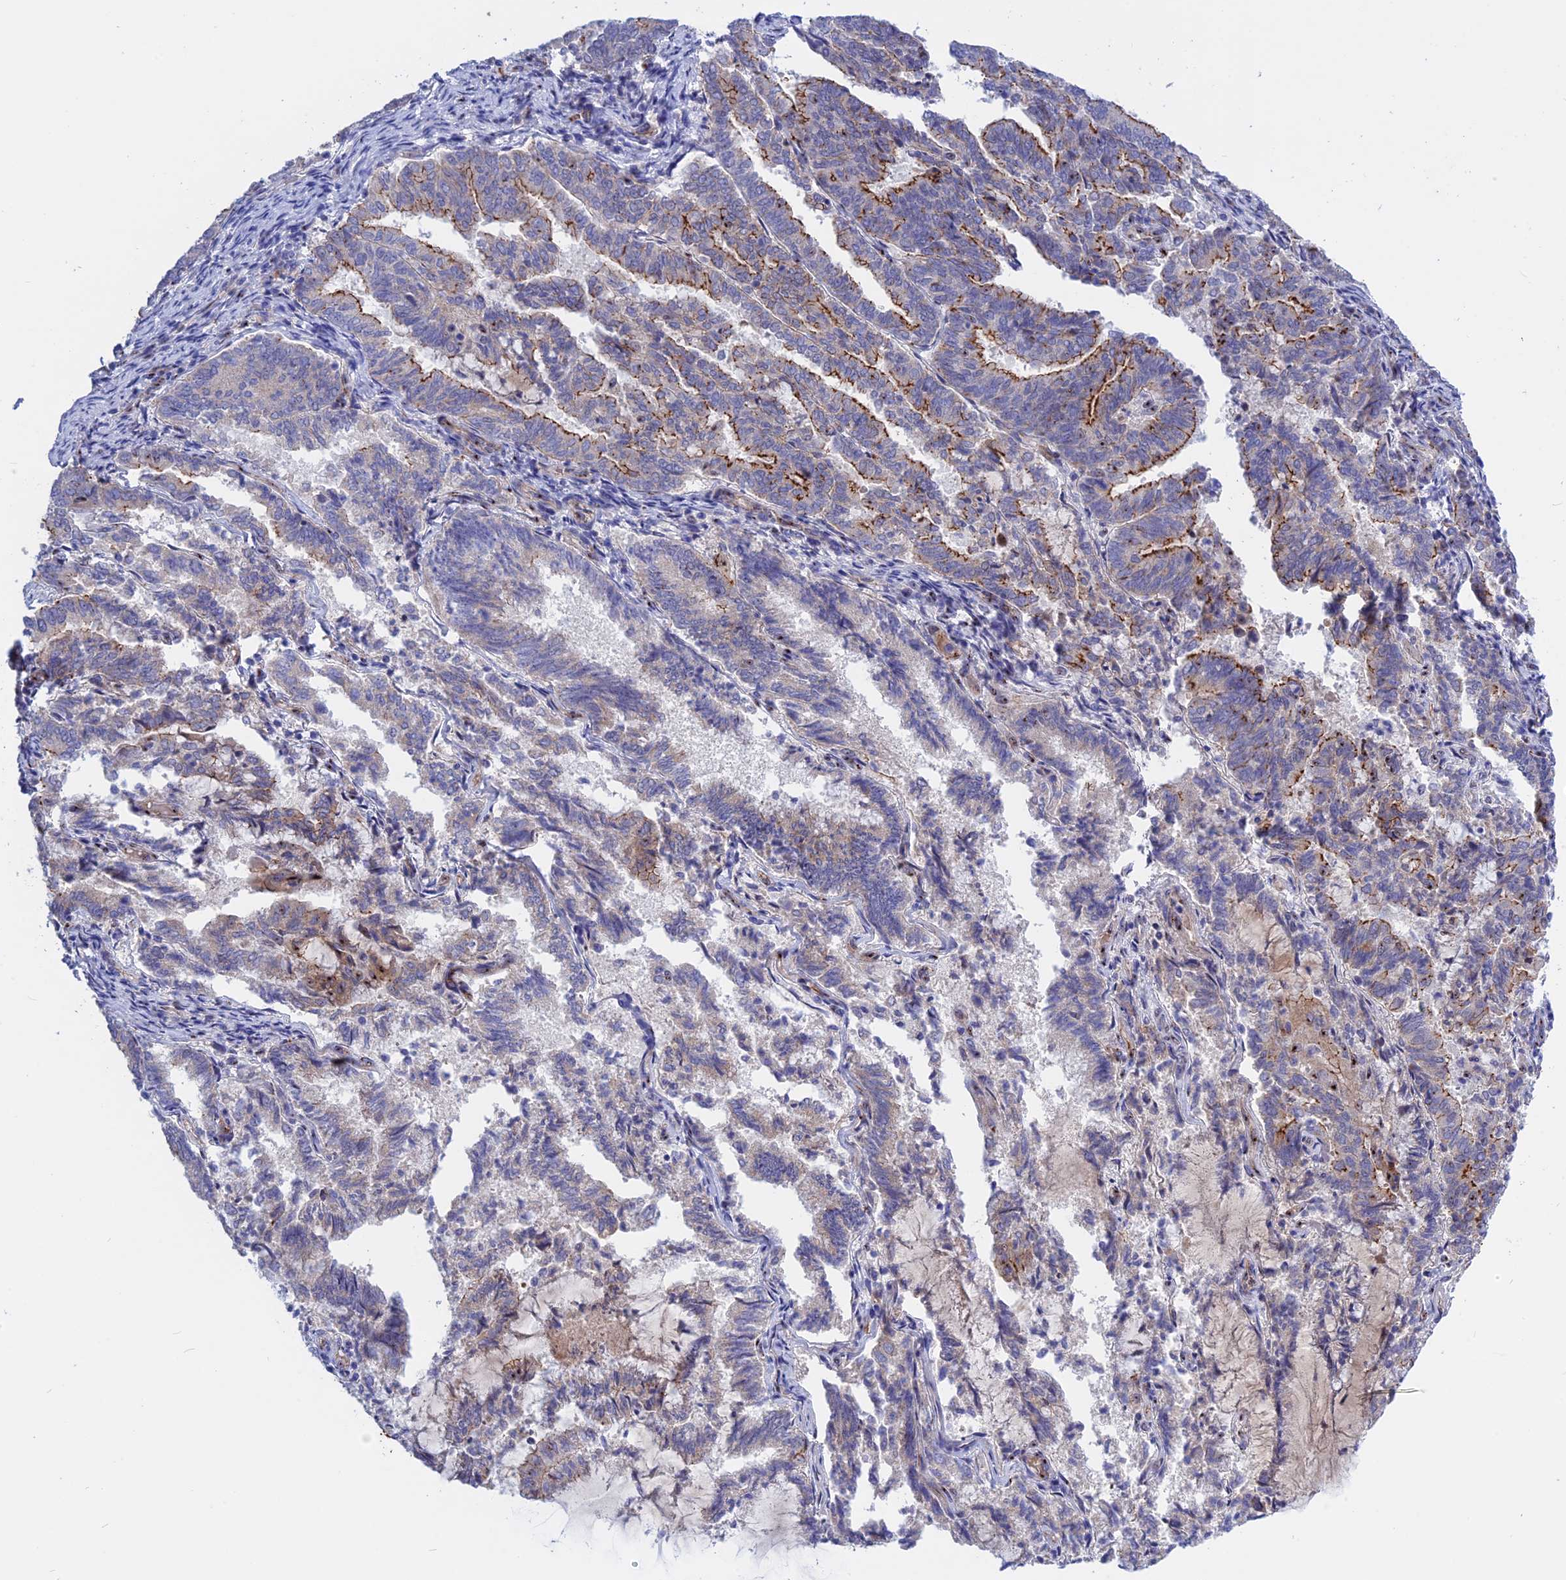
{"staining": {"intensity": "strong", "quantity": "<25%", "location": "cytoplasmic/membranous"}, "tissue": "endometrial cancer", "cell_type": "Tumor cells", "image_type": "cancer", "snomed": [{"axis": "morphology", "description": "Adenocarcinoma, NOS"}, {"axis": "topography", "description": "Endometrium"}], "caption": "Human endometrial cancer stained with a brown dye demonstrates strong cytoplasmic/membranous positive staining in about <25% of tumor cells.", "gene": "GK5", "patient": {"sex": "female", "age": 80}}